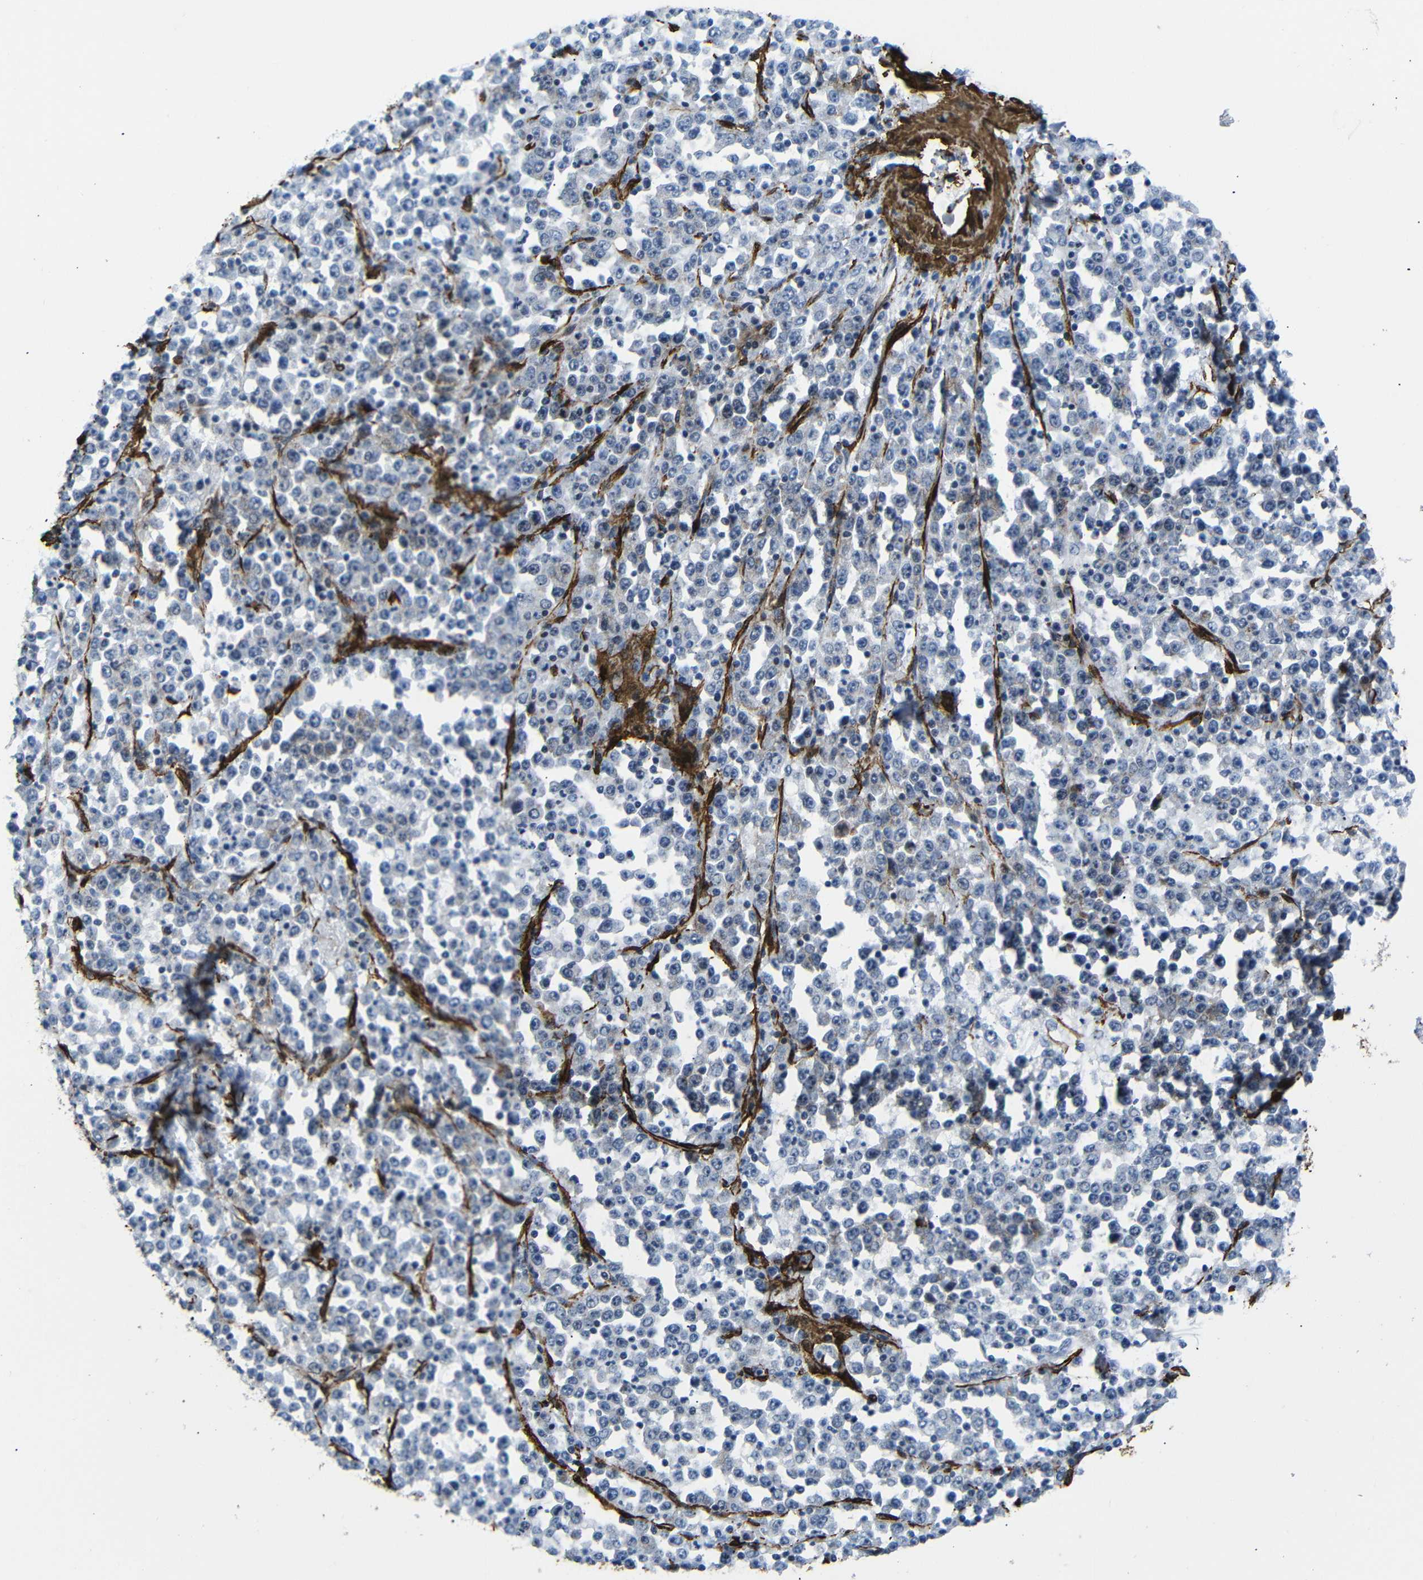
{"staining": {"intensity": "negative", "quantity": "none", "location": "none"}, "tissue": "stomach cancer", "cell_type": "Tumor cells", "image_type": "cancer", "snomed": [{"axis": "morphology", "description": "Normal tissue, NOS"}, {"axis": "morphology", "description": "Adenocarcinoma, NOS"}, {"axis": "topography", "description": "Stomach, upper"}, {"axis": "topography", "description": "Stomach"}], "caption": "This image is of stomach cancer (adenocarcinoma) stained with immunohistochemistry to label a protein in brown with the nuclei are counter-stained blue. There is no expression in tumor cells. The staining is performed using DAB brown chromogen with nuclei counter-stained in using hematoxylin.", "gene": "ACTA2", "patient": {"sex": "male", "age": 59}}